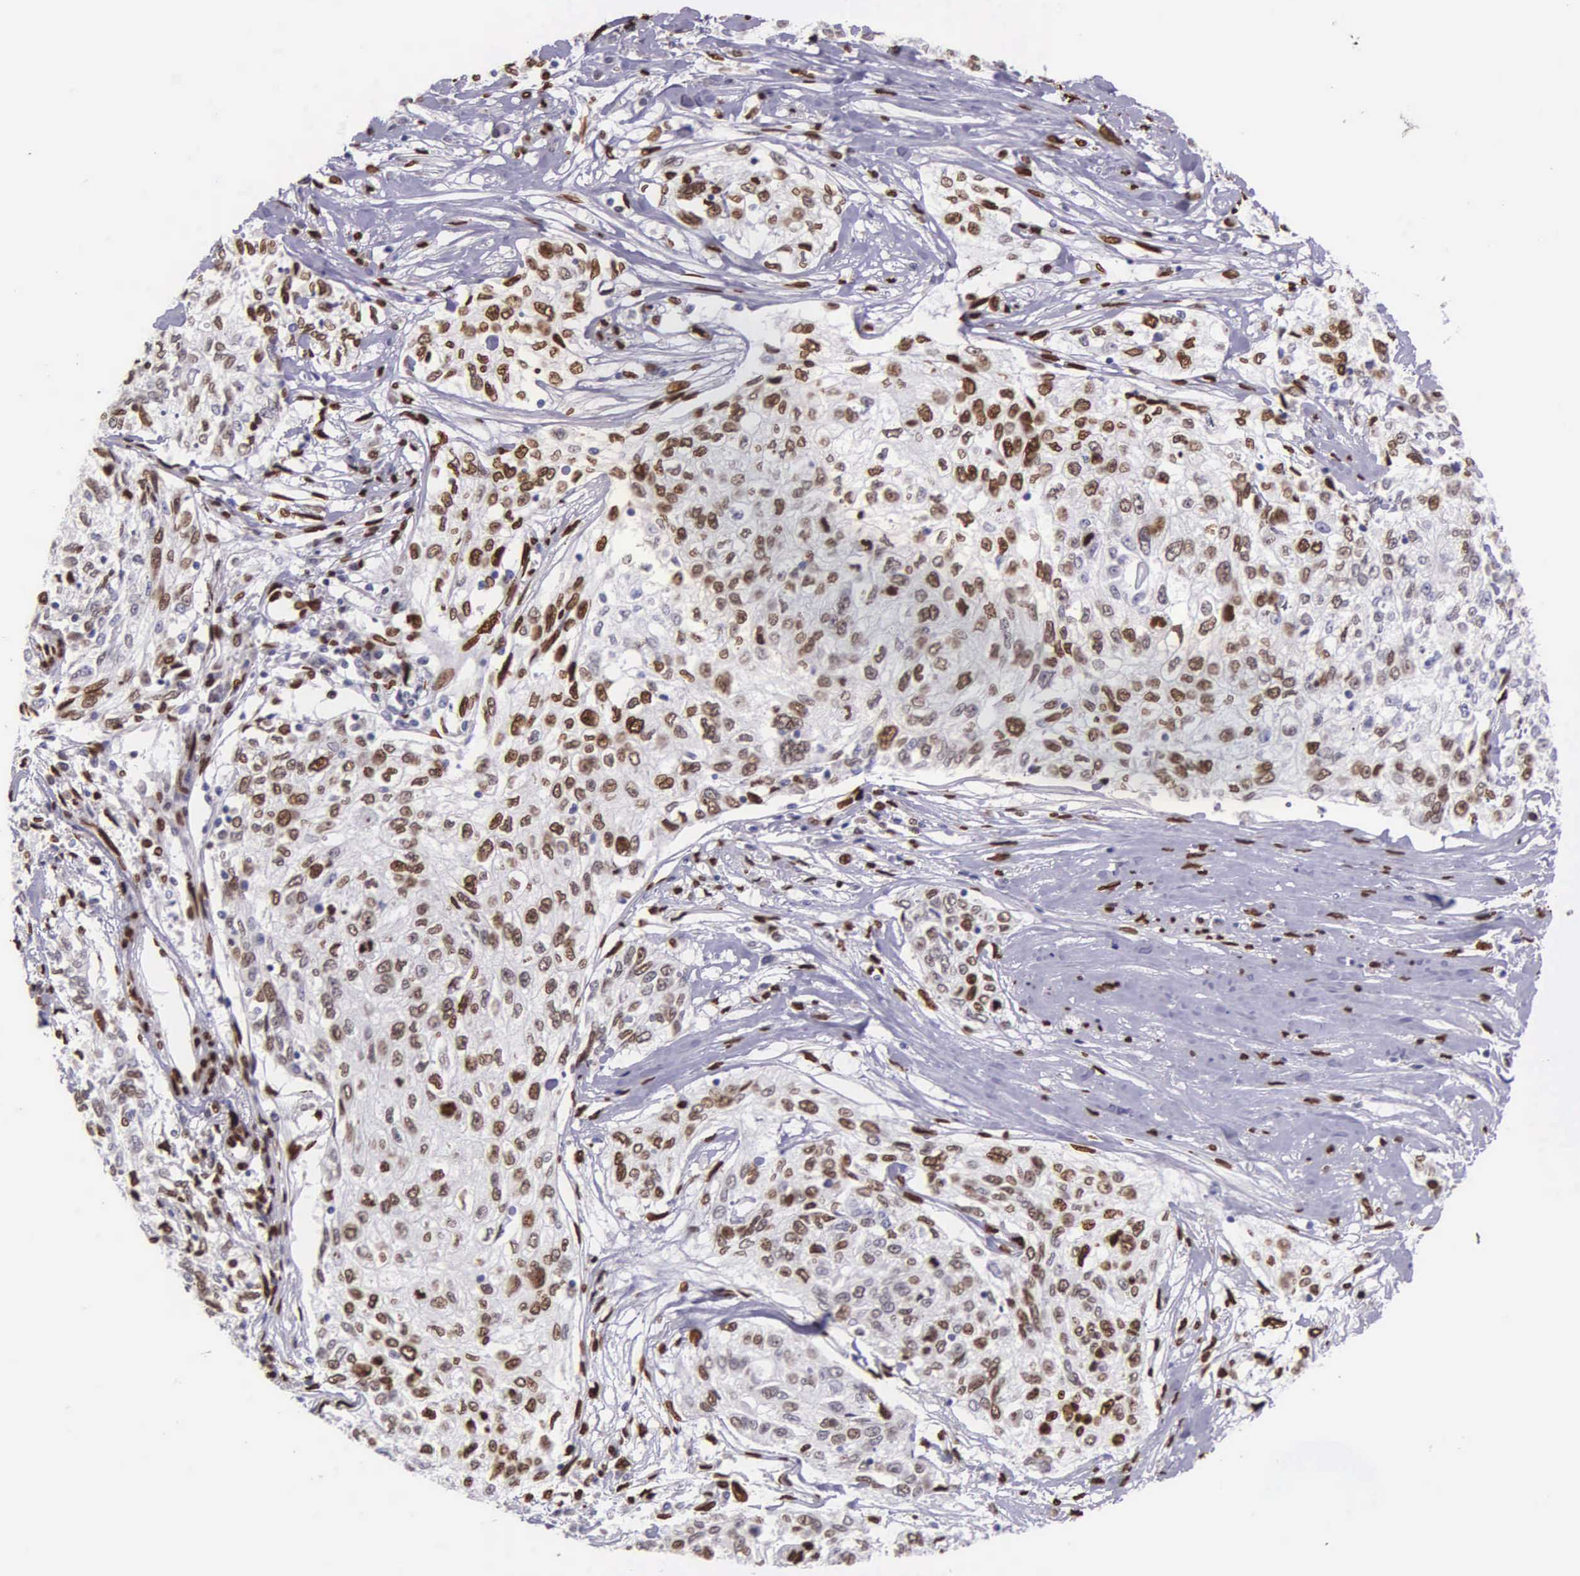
{"staining": {"intensity": "strong", "quantity": ">75%", "location": "nuclear"}, "tissue": "cervical cancer", "cell_type": "Tumor cells", "image_type": "cancer", "snomed": [{"axis": "morphology", "description": "Squamous cell carcinoma, NOS"}, {"axis": "topography", "description": "Cervix"}], "caption": "Immunohistochemistry (IHC) (DAB (3,3'-diaminobenzidine)) staining of squamous cell carcinoma (cervical) displays strong nuclear protein staining in approximately >75% of tumor cells.", "gene": "H1-0", "patient": {"sex": "female", "age": 57}}